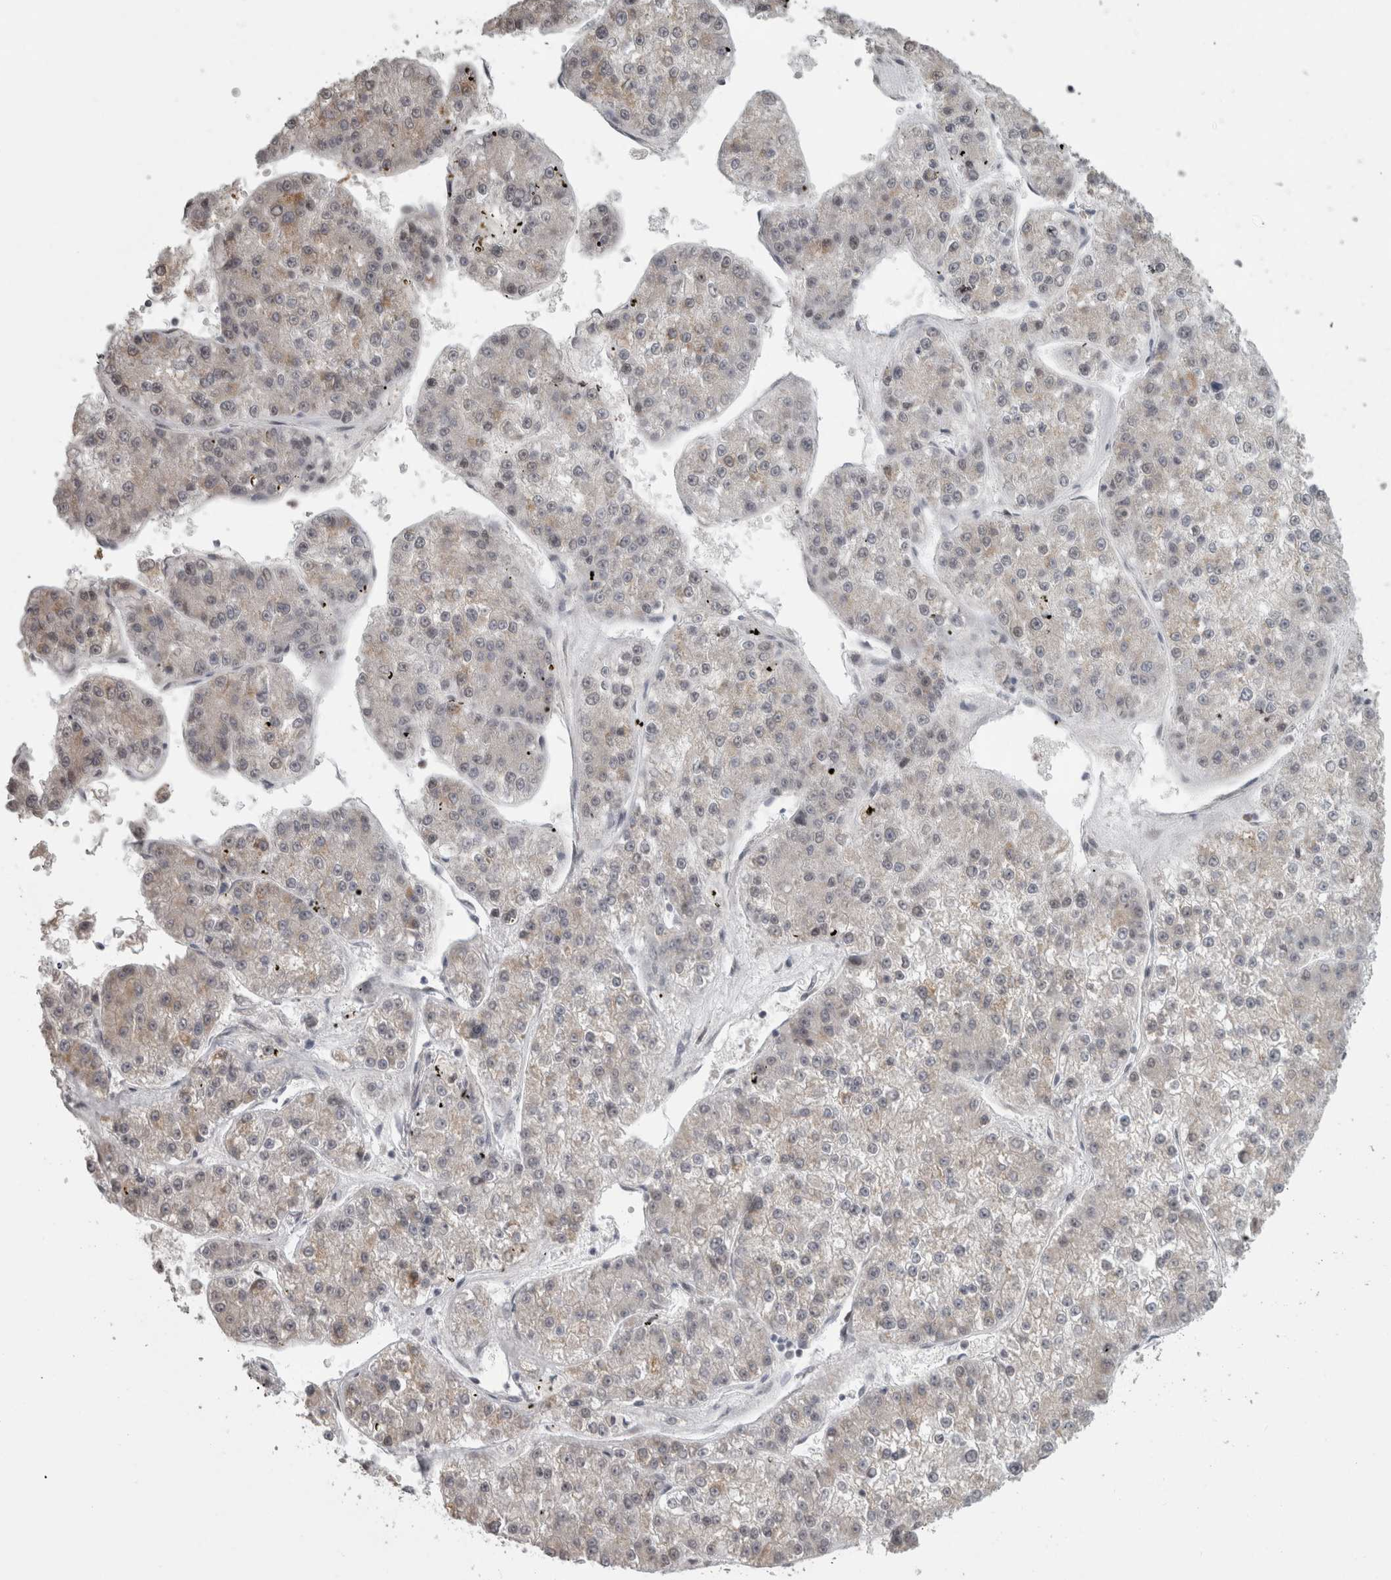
{"staining": {"intensity": "weak", "quantity": "25%-75%", "location": "cytoplasmic/membranous"}, "tissue": "liver cancer", "cell_type": "Tumor cells", "image_type": "cancer", "snomed": [{"axis": "morphology", "description": "Carcinoma, Hepatocellular, NOS"}, {"axis": "topography", "description": "Liver"}], "caption": "Liver cancer (hepatocellular carcinoma) tissue shows weak cytoplasmic/membranous expression in approximately 25%-75% of tumor cells, visualized by immunohistochemistry.", "gene": "MICU3", "patient": {"sex": "female", "age": 73}}